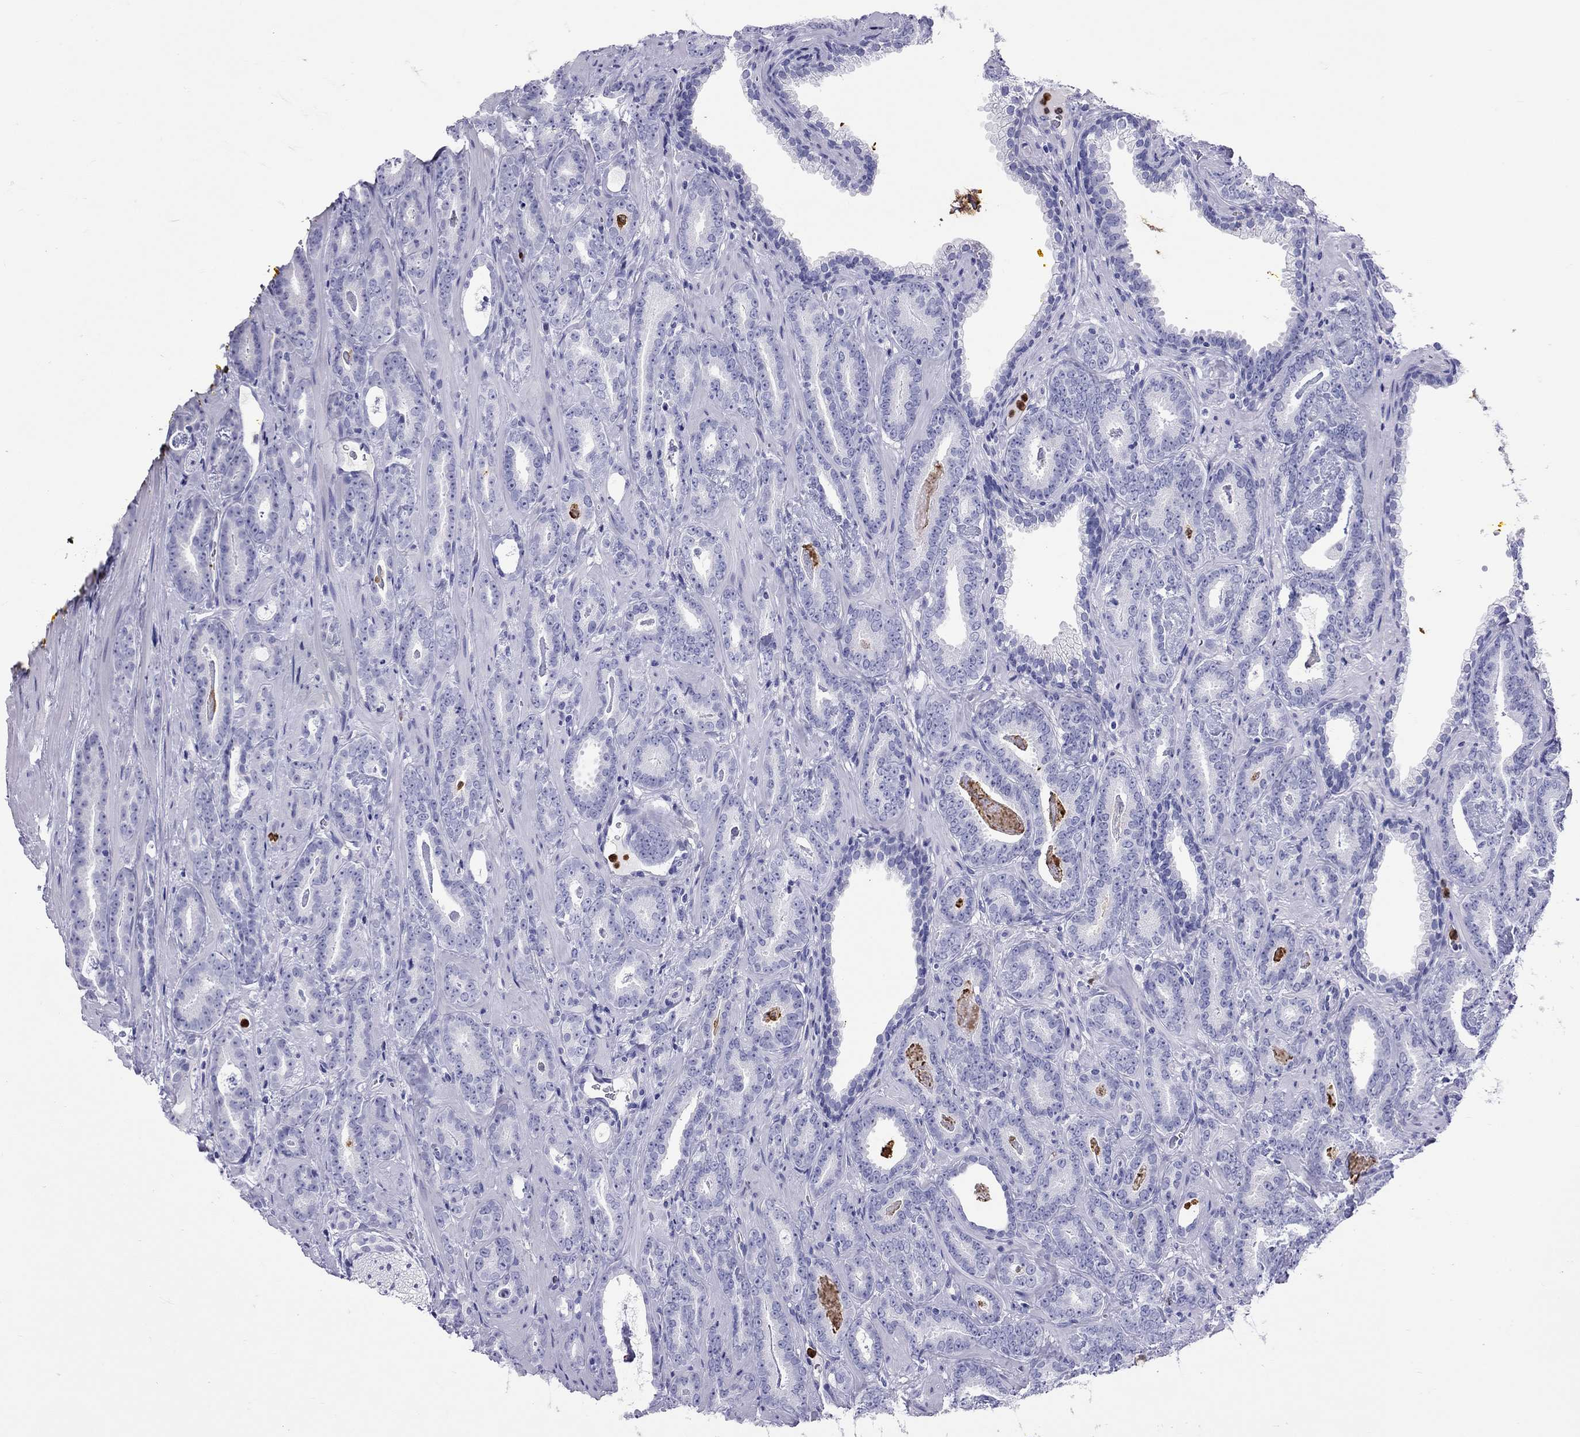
{"staining": {"intensity": "negative", "quantity": "none", "location": "none"}, "tissue": "prostate cancer", "cell_type": "Tumor cells", "image_type": "cancer", "snomed": [{"axis": "morphology", "description": "Adenocarcinoma, Medium grade"}, {"axis": "topography", "description": "Prostate and seminal vesicle, NOS"}, {"axis": "topography", "description": "Prostate"}], "caption": "This is an immunohistochemistry (IHC) image of human prostate adenocarcinoma (medium-grade). There is no positivity in tumor cells.", "gene": "SLAMF1", "patient": {"sex": "male", "age": 54}}